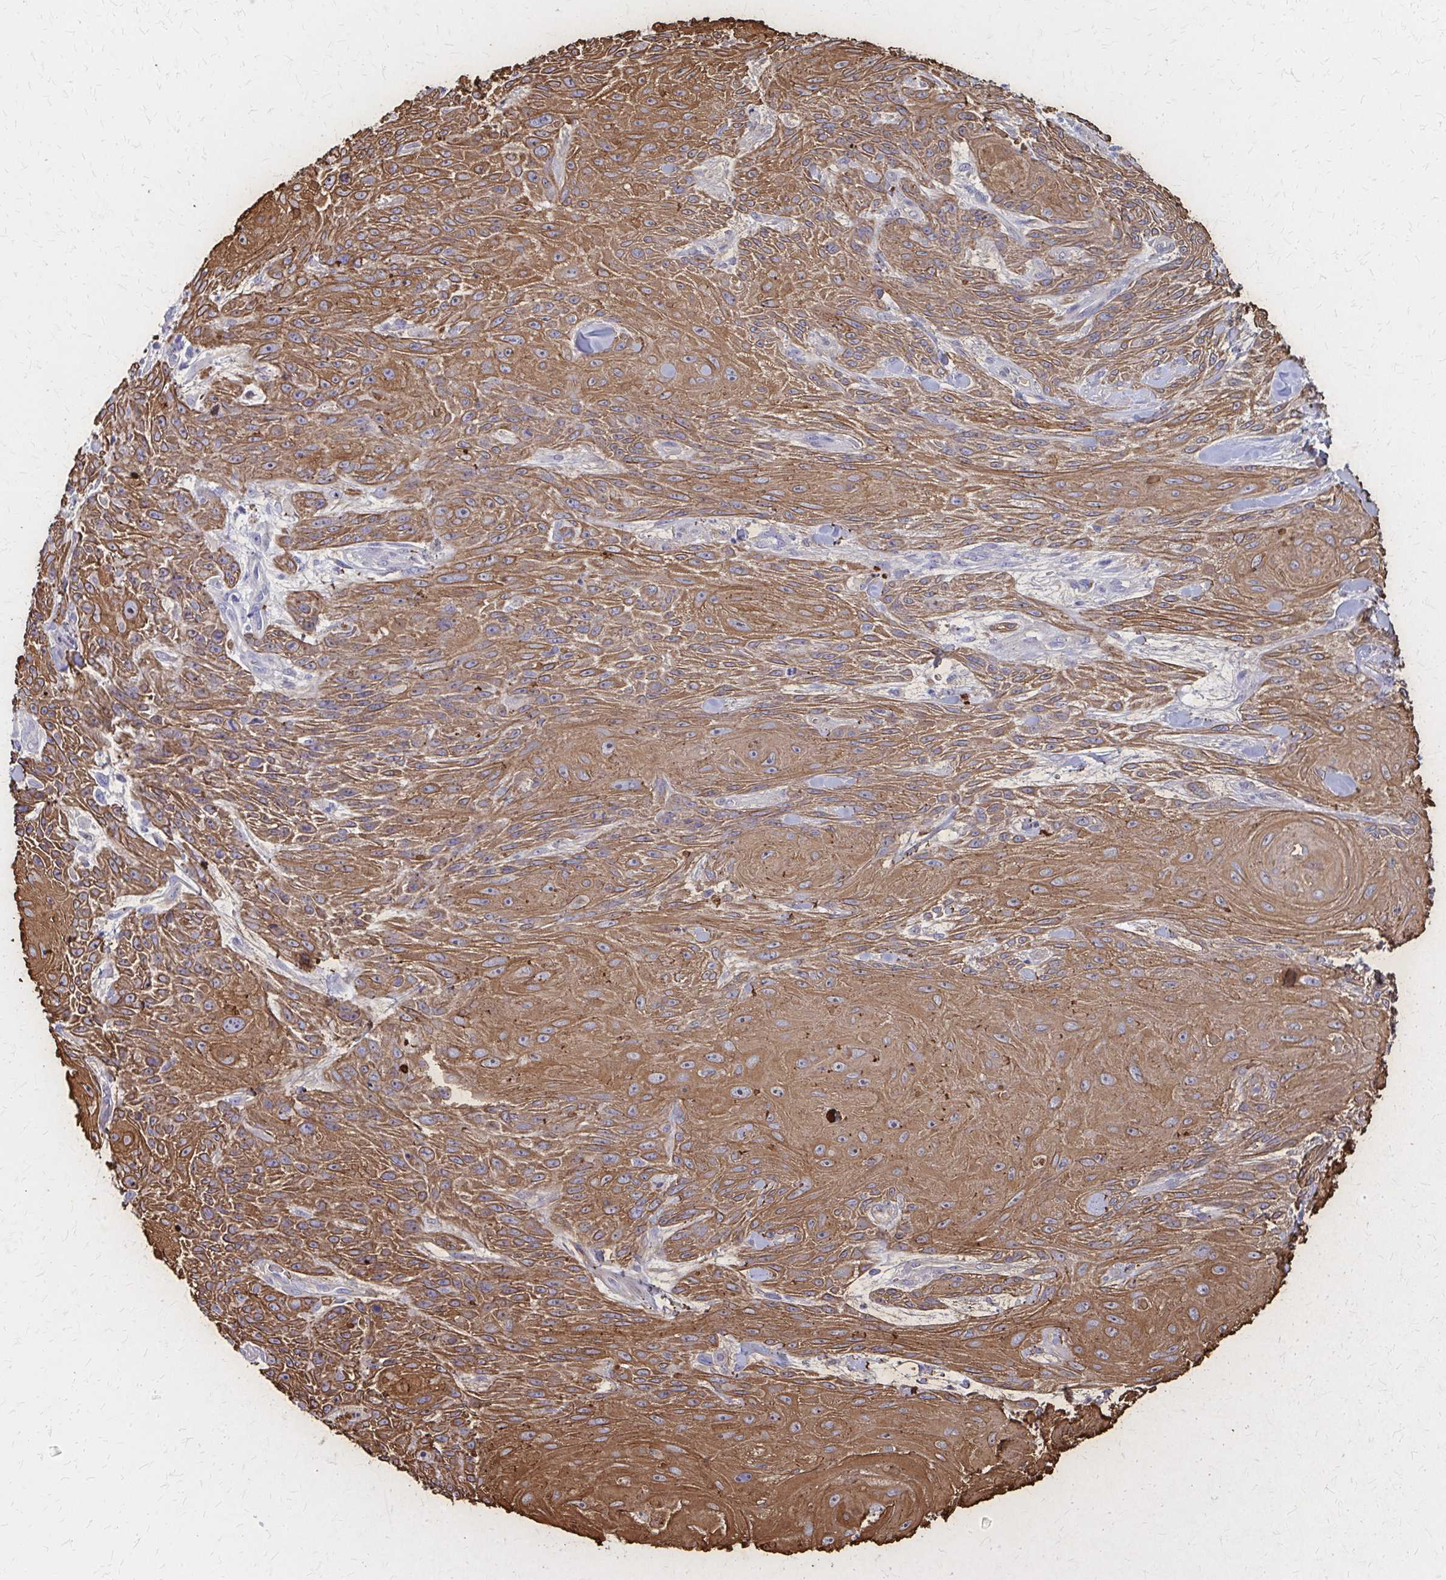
{"staining": {"intensity": "moderate", "quantity": ">75%", "location": "cytoplasmic/membranous"}, "tissue": "skin cancer", "cell_type": "Tumor cells", "image_type": "cancer", "snomed": [{"axis": "morphology", "description": "Squamous cell carcinoma, NOS"}, {"axis": "topography", "description": "Skin"}], "caption": "Human skin squamous cell carcinoma stained with a protein marker exhibits moderate staining in tumor cells.", "gene": "GLYATL2", "patient": {"sex": "male", "age": 88}}